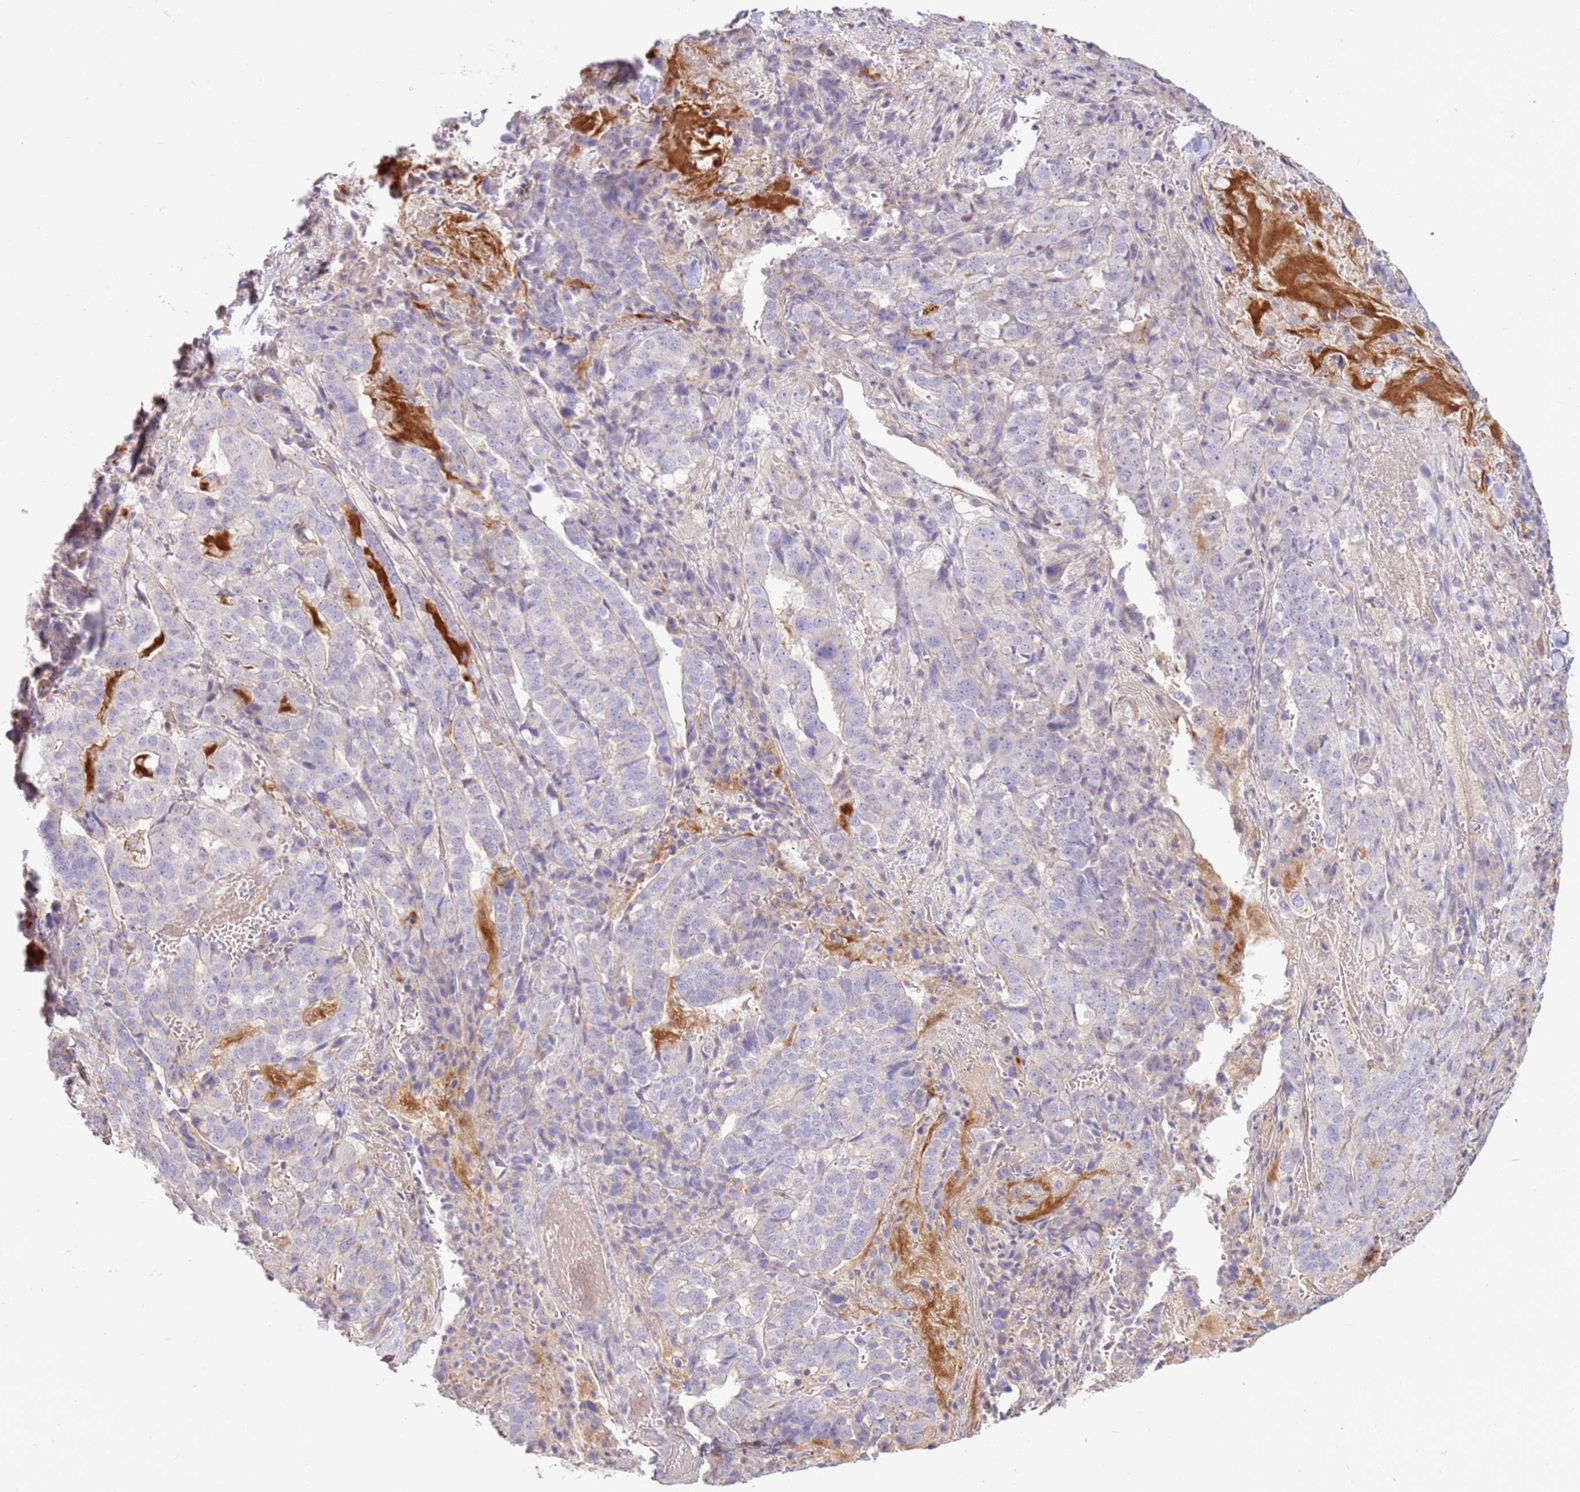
{"staining": {"intensity": "negative", "quantity": "none", "location": "none"}, "tissue": "stomach cancer", "cell_type": "Tumor cells", "image_type": "cancer", "snomed": [{"axis": "morphology", "description": "Adenocarcinoma, NOS"}, {"axis": "topography", "description": "Stomach"}], "caption": "IHC image of neoplastic tissue: human adenocarcinoma (stomach) stained with DAB (3,3'-diaminobenzidine) shows no significant protein expression in tumor cells.", "gene": "EVA1B", "patient": {"sex": "male", "age": 48}}